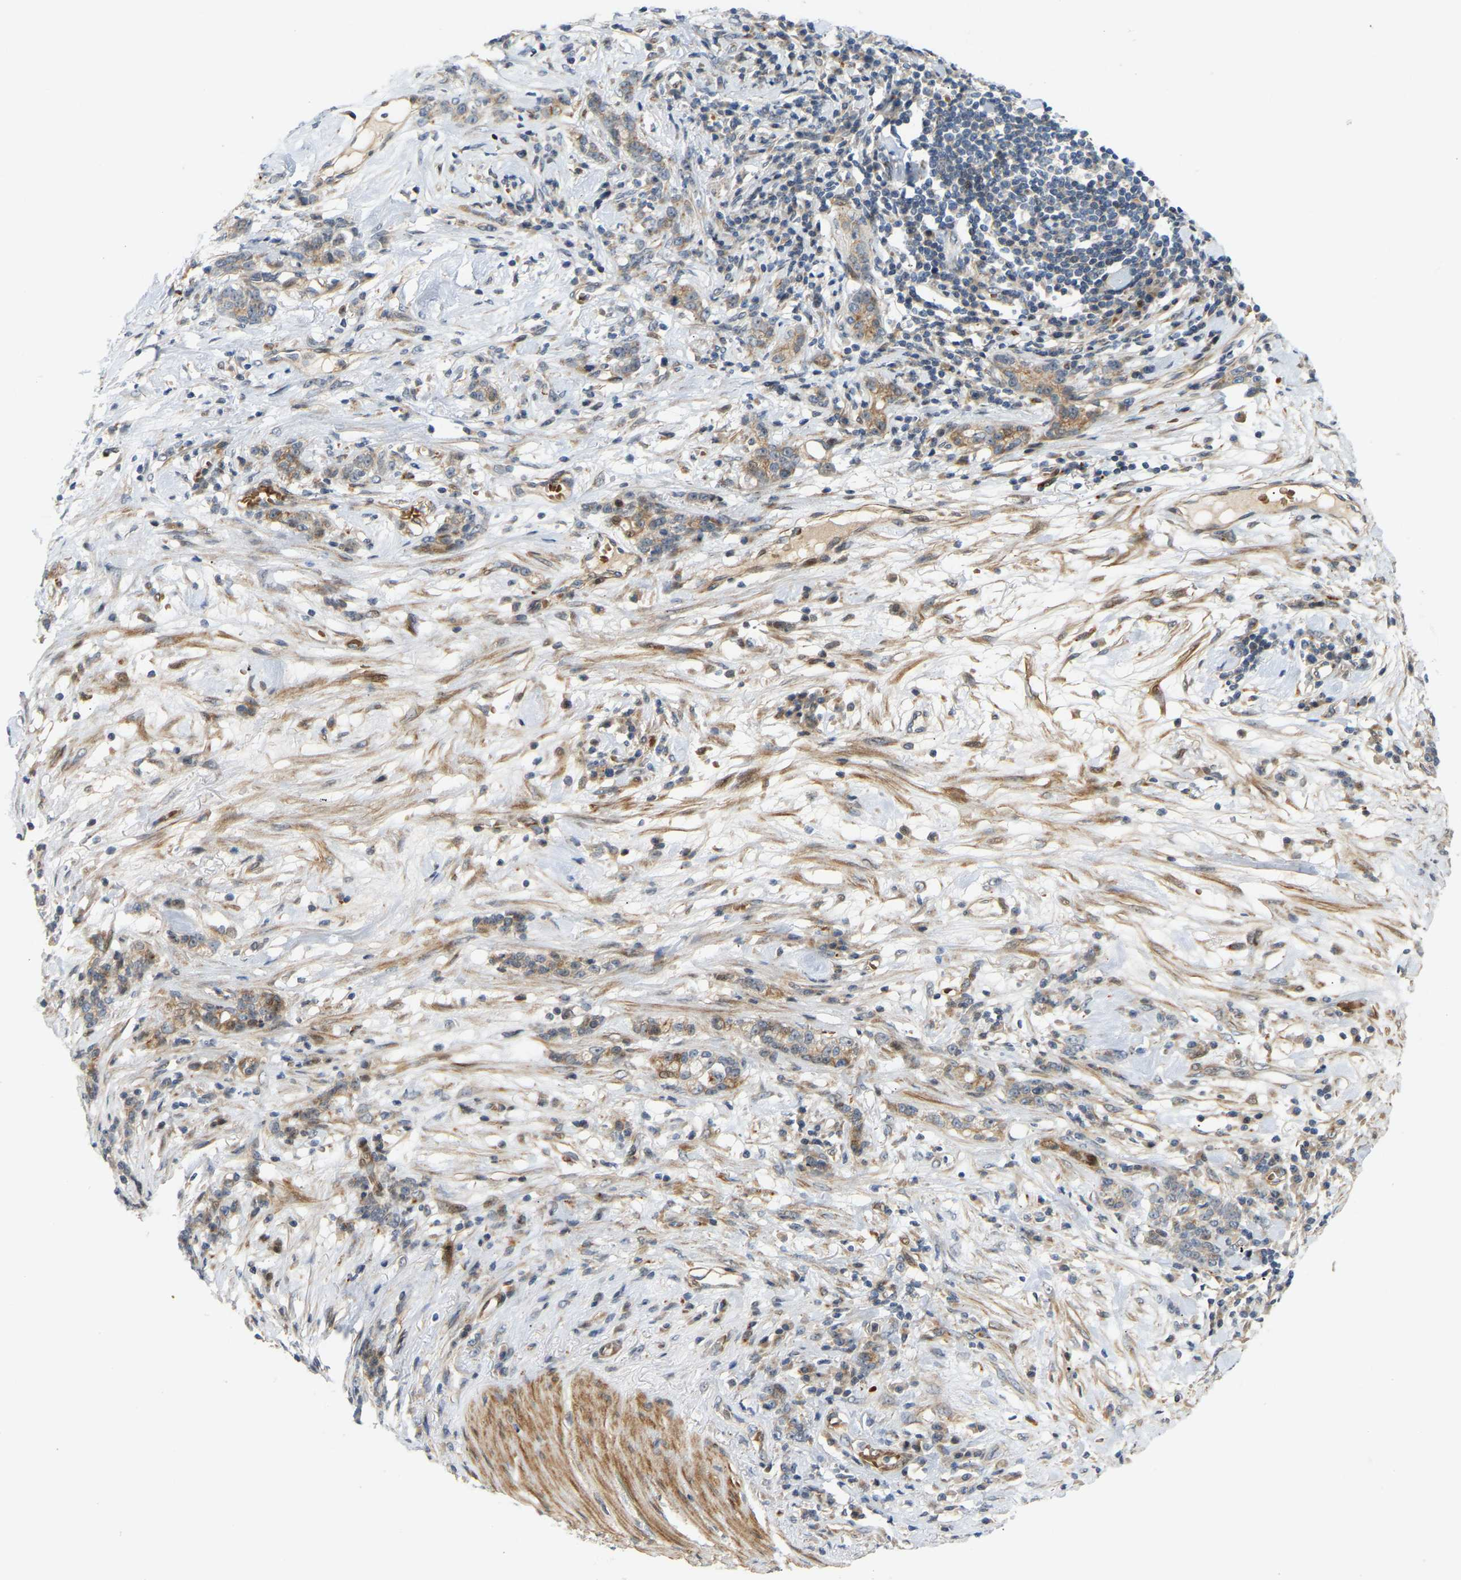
{"staining": {"intensity": "moderate", "quantity": "25%-75%", "location": "cytoplasmic/membranous"}, "tissue": "stomach cancer", "cell_type": "Tumor cells", "image_type": "cancer", "snomed": [{"axis": "morphology", "description": "Adenocarcinoma, NOS"}, {"axis": "topography", "description": "Stomach, lower"}], "caption": "The histopathology image shows a brown stain indicating the presence of a protein in the cytoplasmic/membranous of tumor cells in stomach cancer. (IHC, brightfield microscopy, high magnification).", "gene": "POGLUT2", "patient": {"sex": "male", "age": 88}}